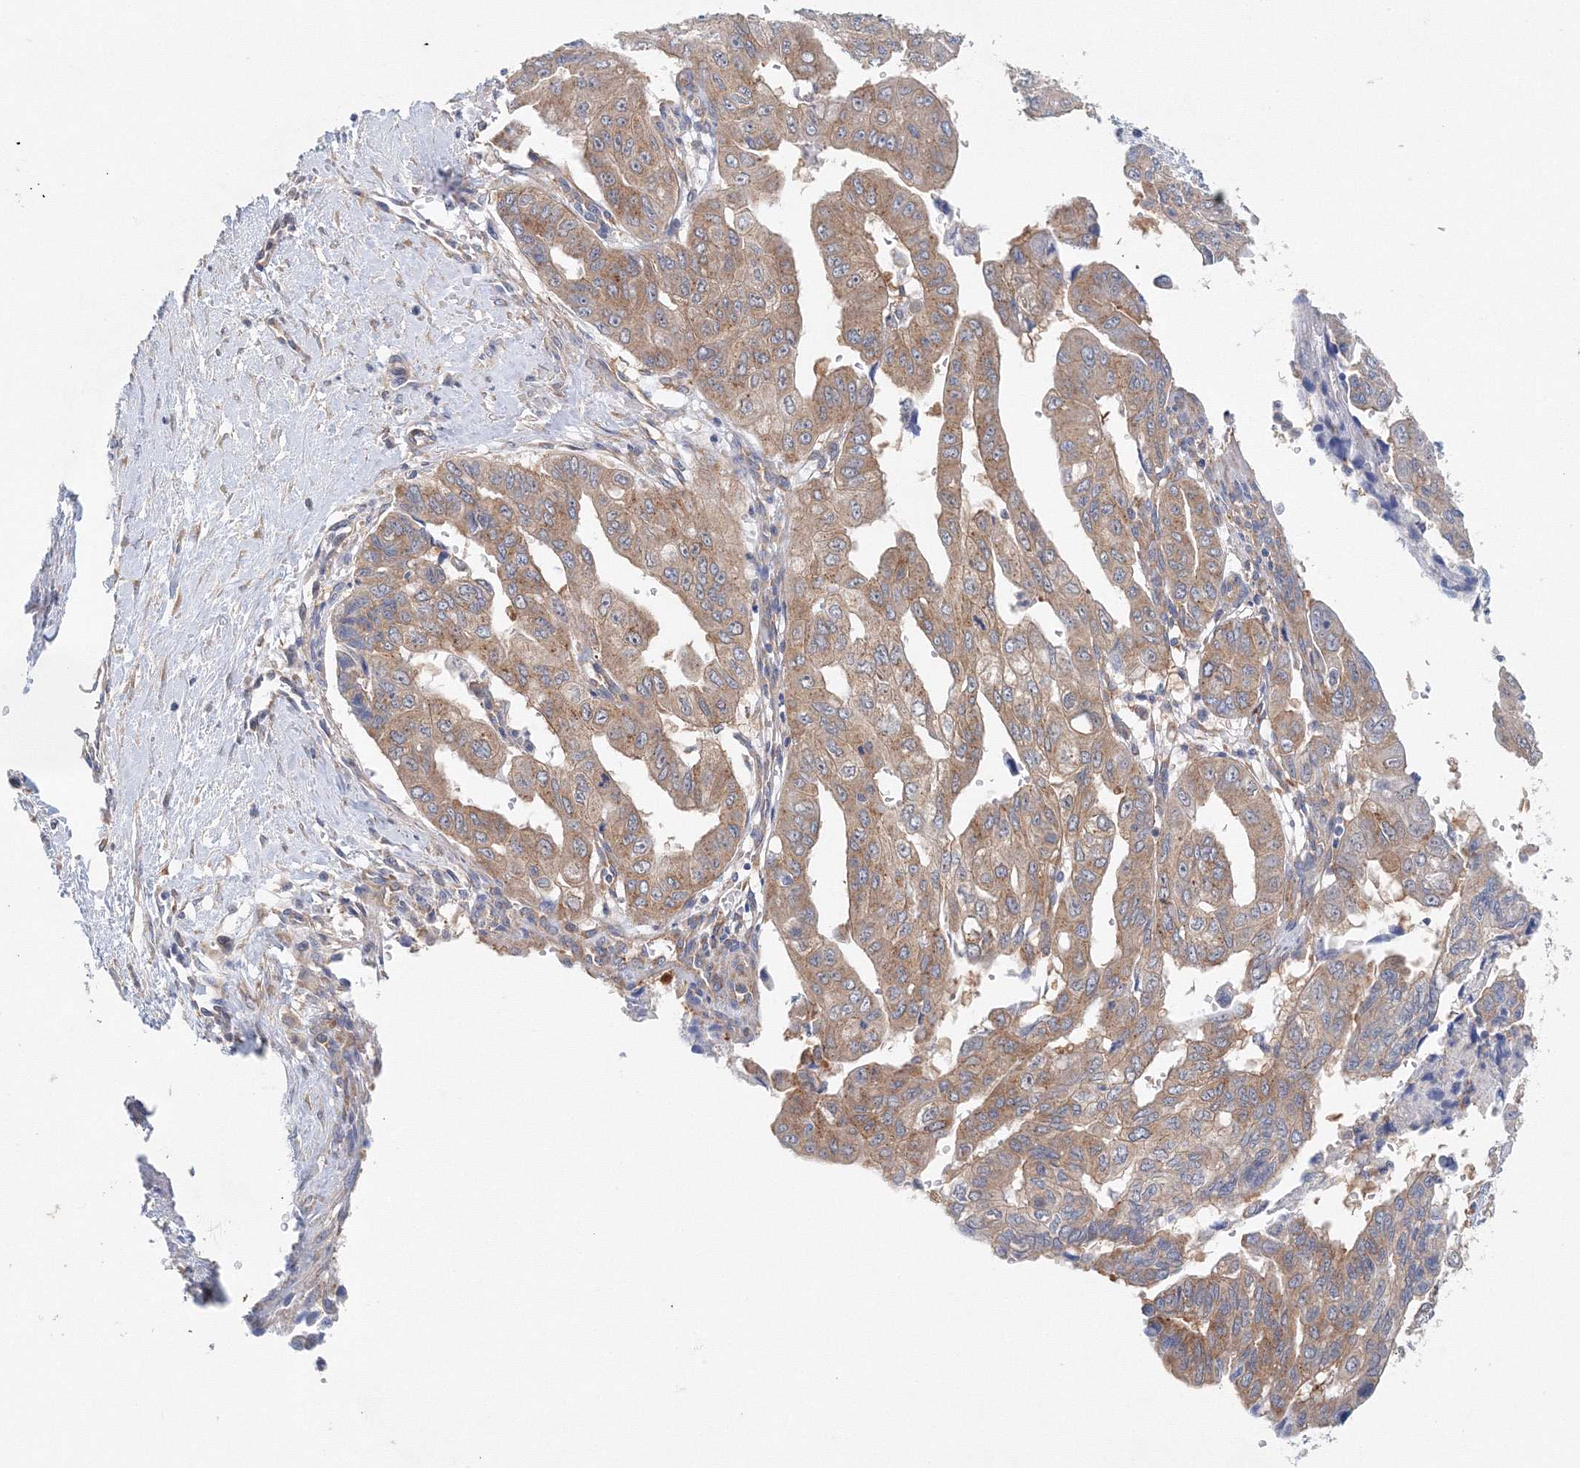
{"staining": {"intensity": "moderate", "quantity": ">75%", "location": "cytoplasmic/membranous"}, "tissue": "pancreatic cancer", "cell_type": "Tumor cells", "image_type": "cancer", "snomed": [{"axis": "morphology", "description": "Adenocarcinoma, NOS"}, {"axis": "topography", "description": "Pancreas"}], "caption": "Moderate cytoplasmic/membranous positivity for a protein is present in approximately >75% of tumor cells of adenocarcinoma (pancreatic) using immunohistochemistry.", "gene": "TPRKB", "patient": {"sex": "male", "age": 51}}